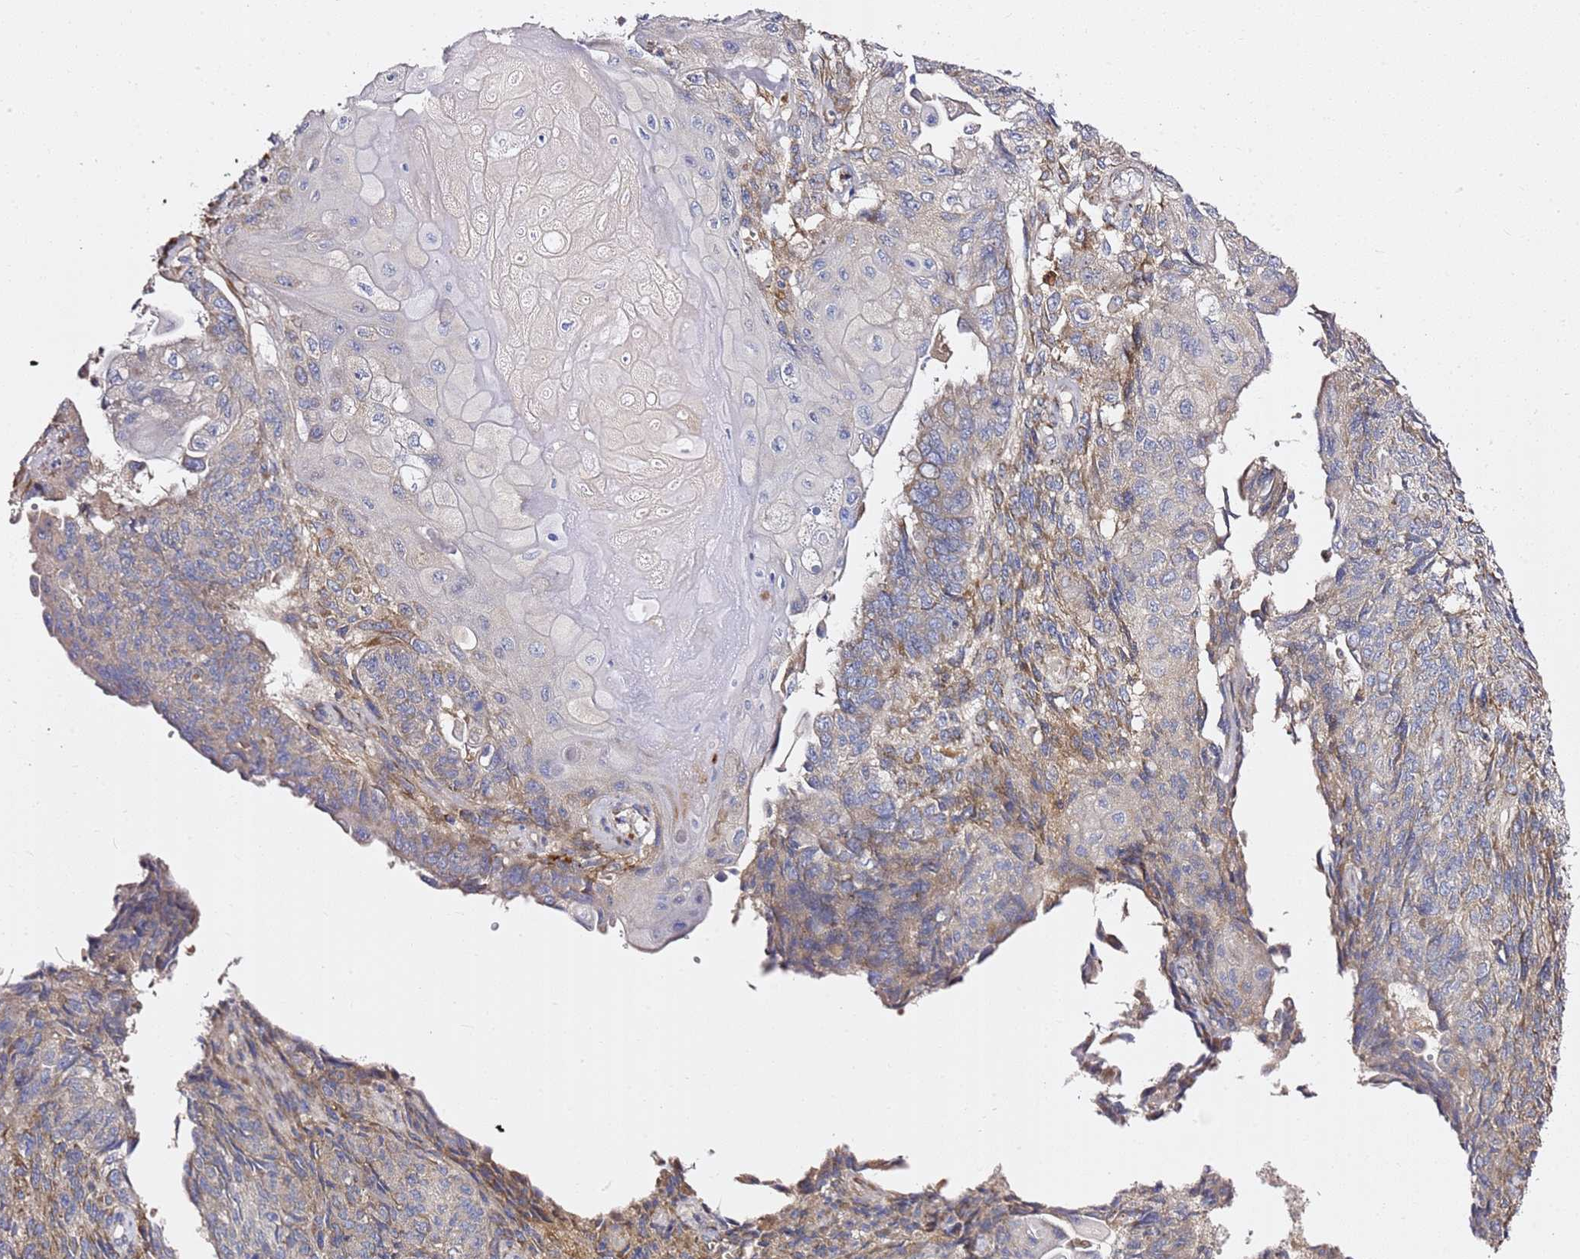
{"staining": {"intensity": "weak", "quantity": "25%-75%", "location": "cytoplasmic/membranous"}, "tissue": "endometrial cancer", "cell_type": "Tumor cells", "image_type": "cancer", "snomed": [{"axis": "morphology", "description": "Adenocarcinoma, NOS"}, {"axis": "topography", "description": "Endometrium"}], "caption": "Immunohistochemical staining of endometrial cancer (adenocarcinoma) exhibits low levels of weak cytoplasmic/membranous protein staining in about 25%-75% of tumor cells. The protein is stained brown, and the nuclei are stained in blue (DAB IHC with brightfield microscopy, high magnification).", "gene": "C19orf12", "patient": {"sex": "female", "age": 32}}